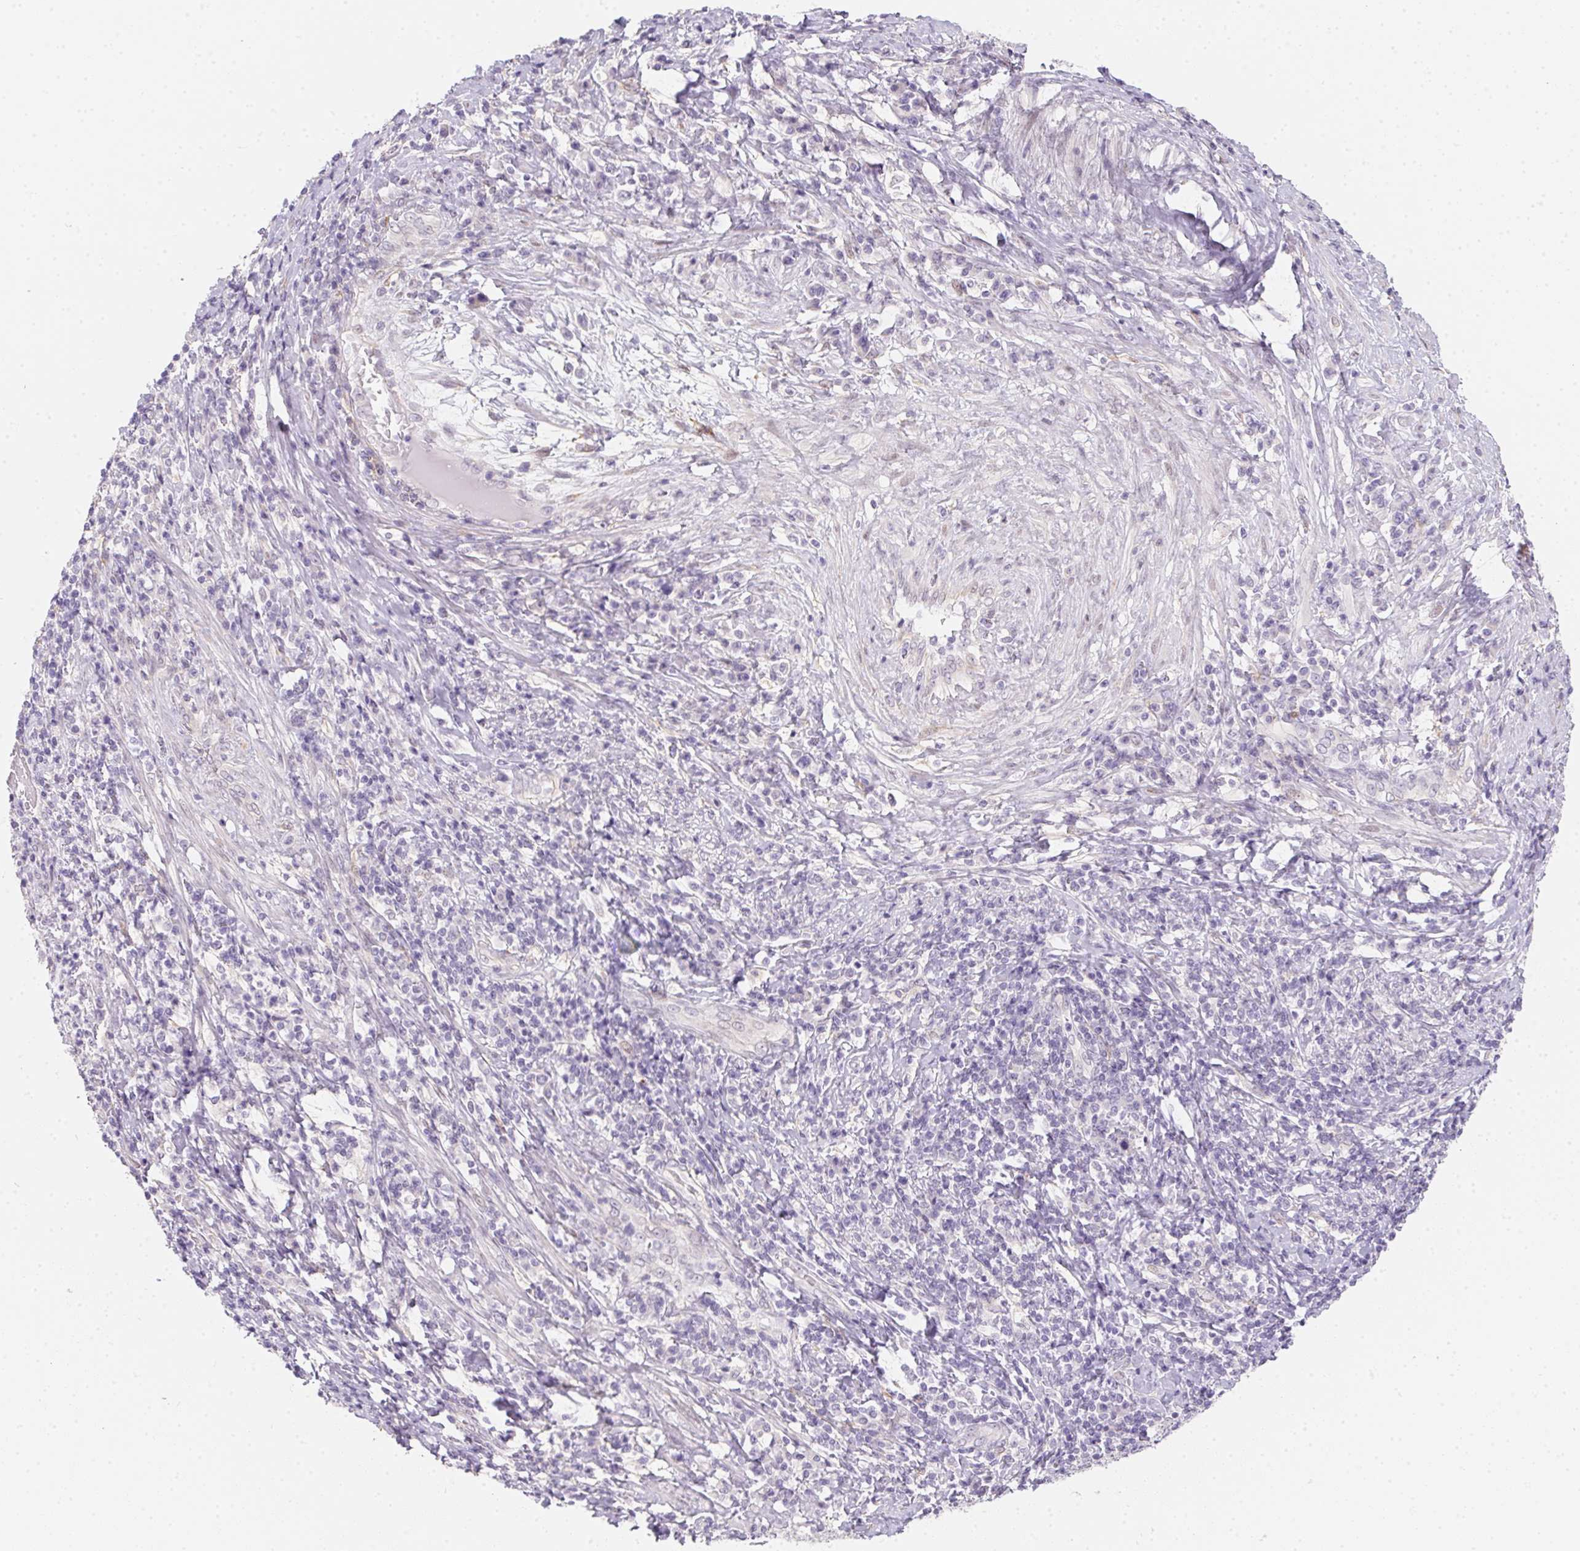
{"staining": {"intensity": "negative", "quantity": "none", "location": "none"}, "tissue": "cervical cancer", "cell_type": "Tumor cells", "image_type": "cancer", "snomed": [{"axis": "morphology", "description": "Squamous cell carcinoma, NOS"}, {"axis": "topography", "description": "Cervix"}], "caption": "Immunohistochemistry histopathology image of neoplastic tissue: cervical cancer (squamous cell carcinoma) stained with DAB exhibits no significant protein expression in tumor cells.", "gene": "MORC1", "patient": {"sex": "female", "age": 46}}